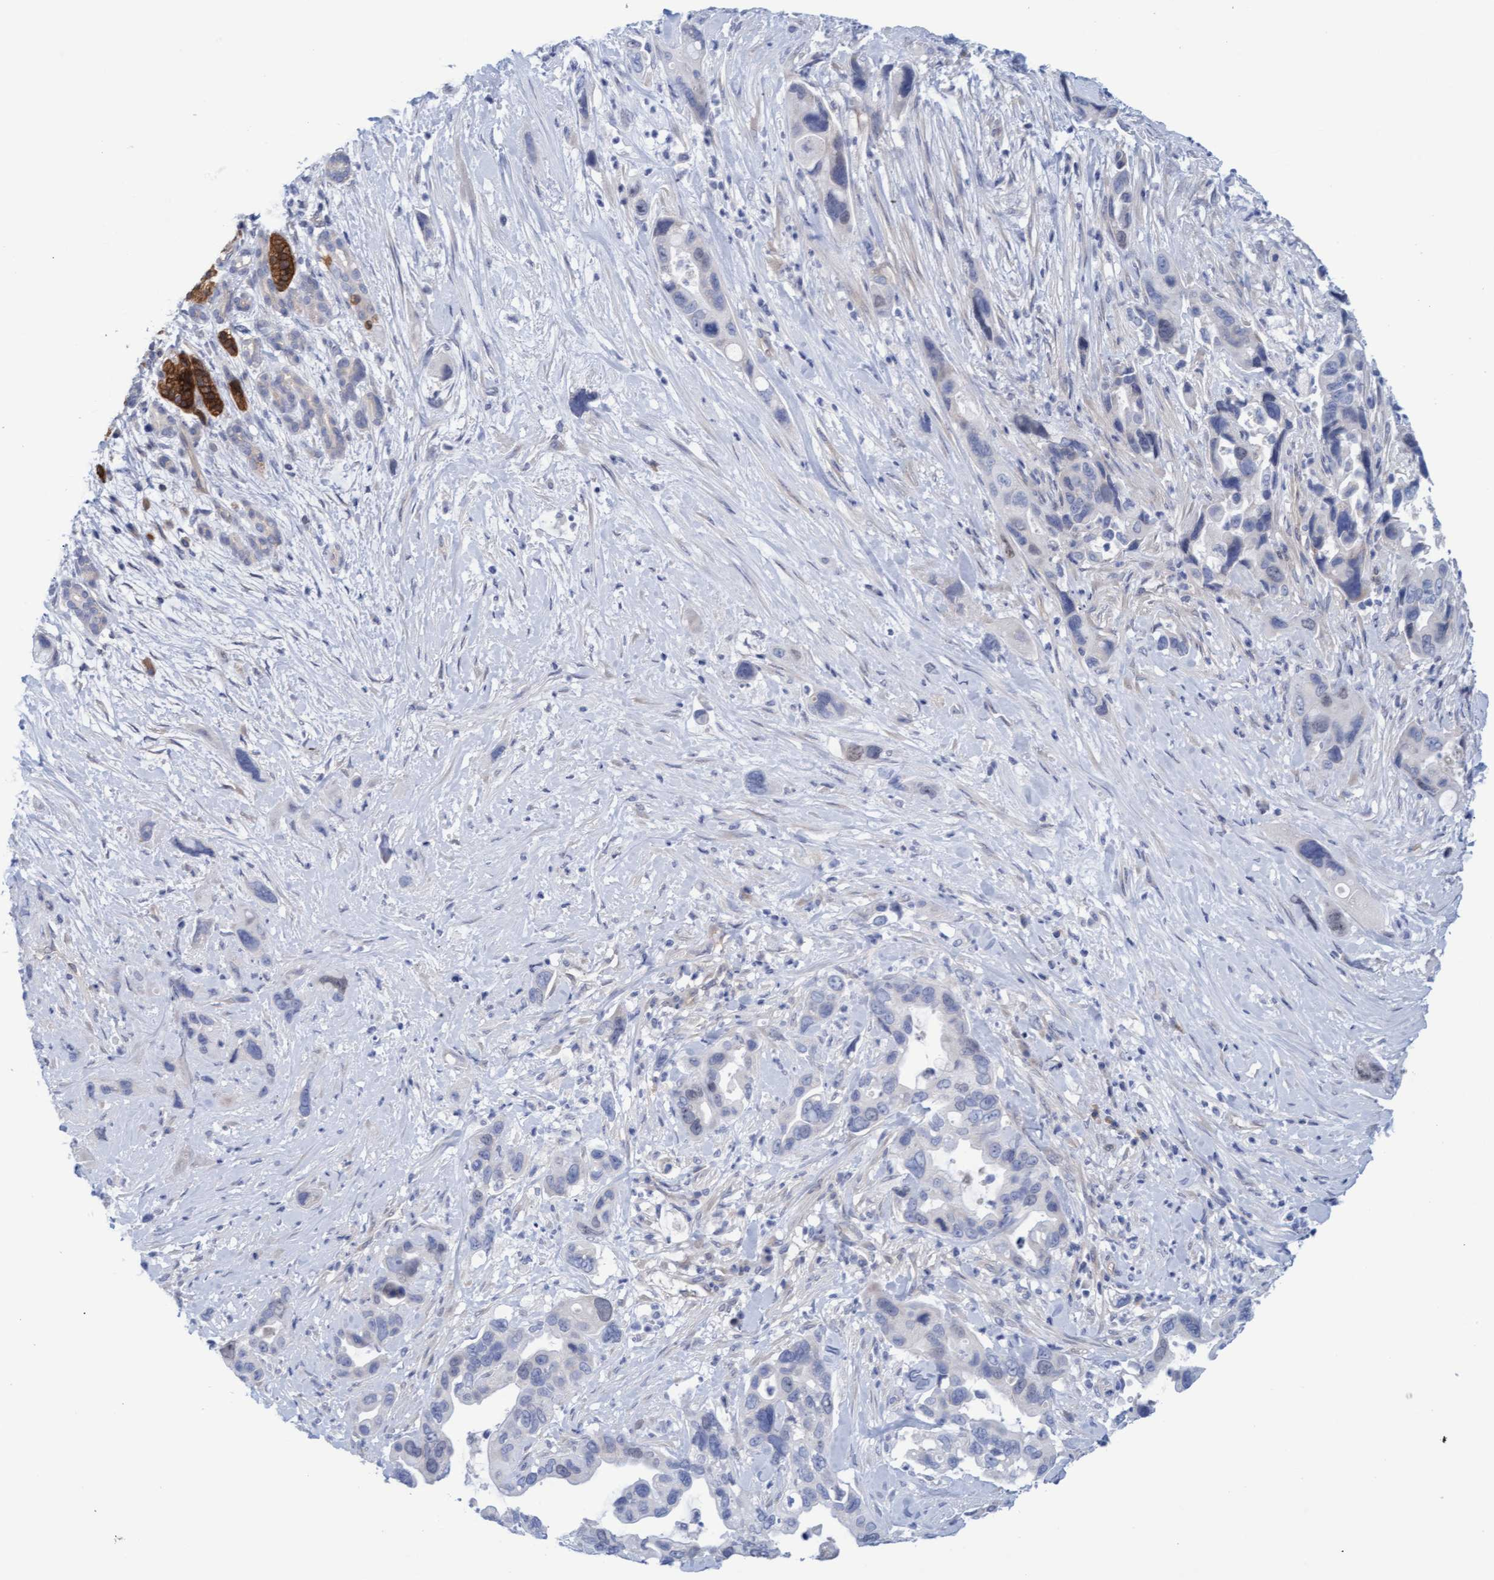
{"staining": {"intensity": "negative", "quantity": "none", "location": "none"}, "tissue": "pancreatic cancer", "cell_type": "Tumor cells", "image_type": "cancer", "snomed": [{"axis": "morphology", "description": "Adenocarcinoma, NOS"}, {"axis": "topography", "description": "Pancreas"}], "caption": "The immunohistochemistry image has no significant expression in tumor cells of pancreatic adenocarcinoma tissue. The staining was performed using DAB to visualize the protein expression in brown, while the nuclei were stained in blue with hematoxylin (Magnification: 20x).", "gene": "STXBP1", "patient": {"sex": "female", "age": 70}}